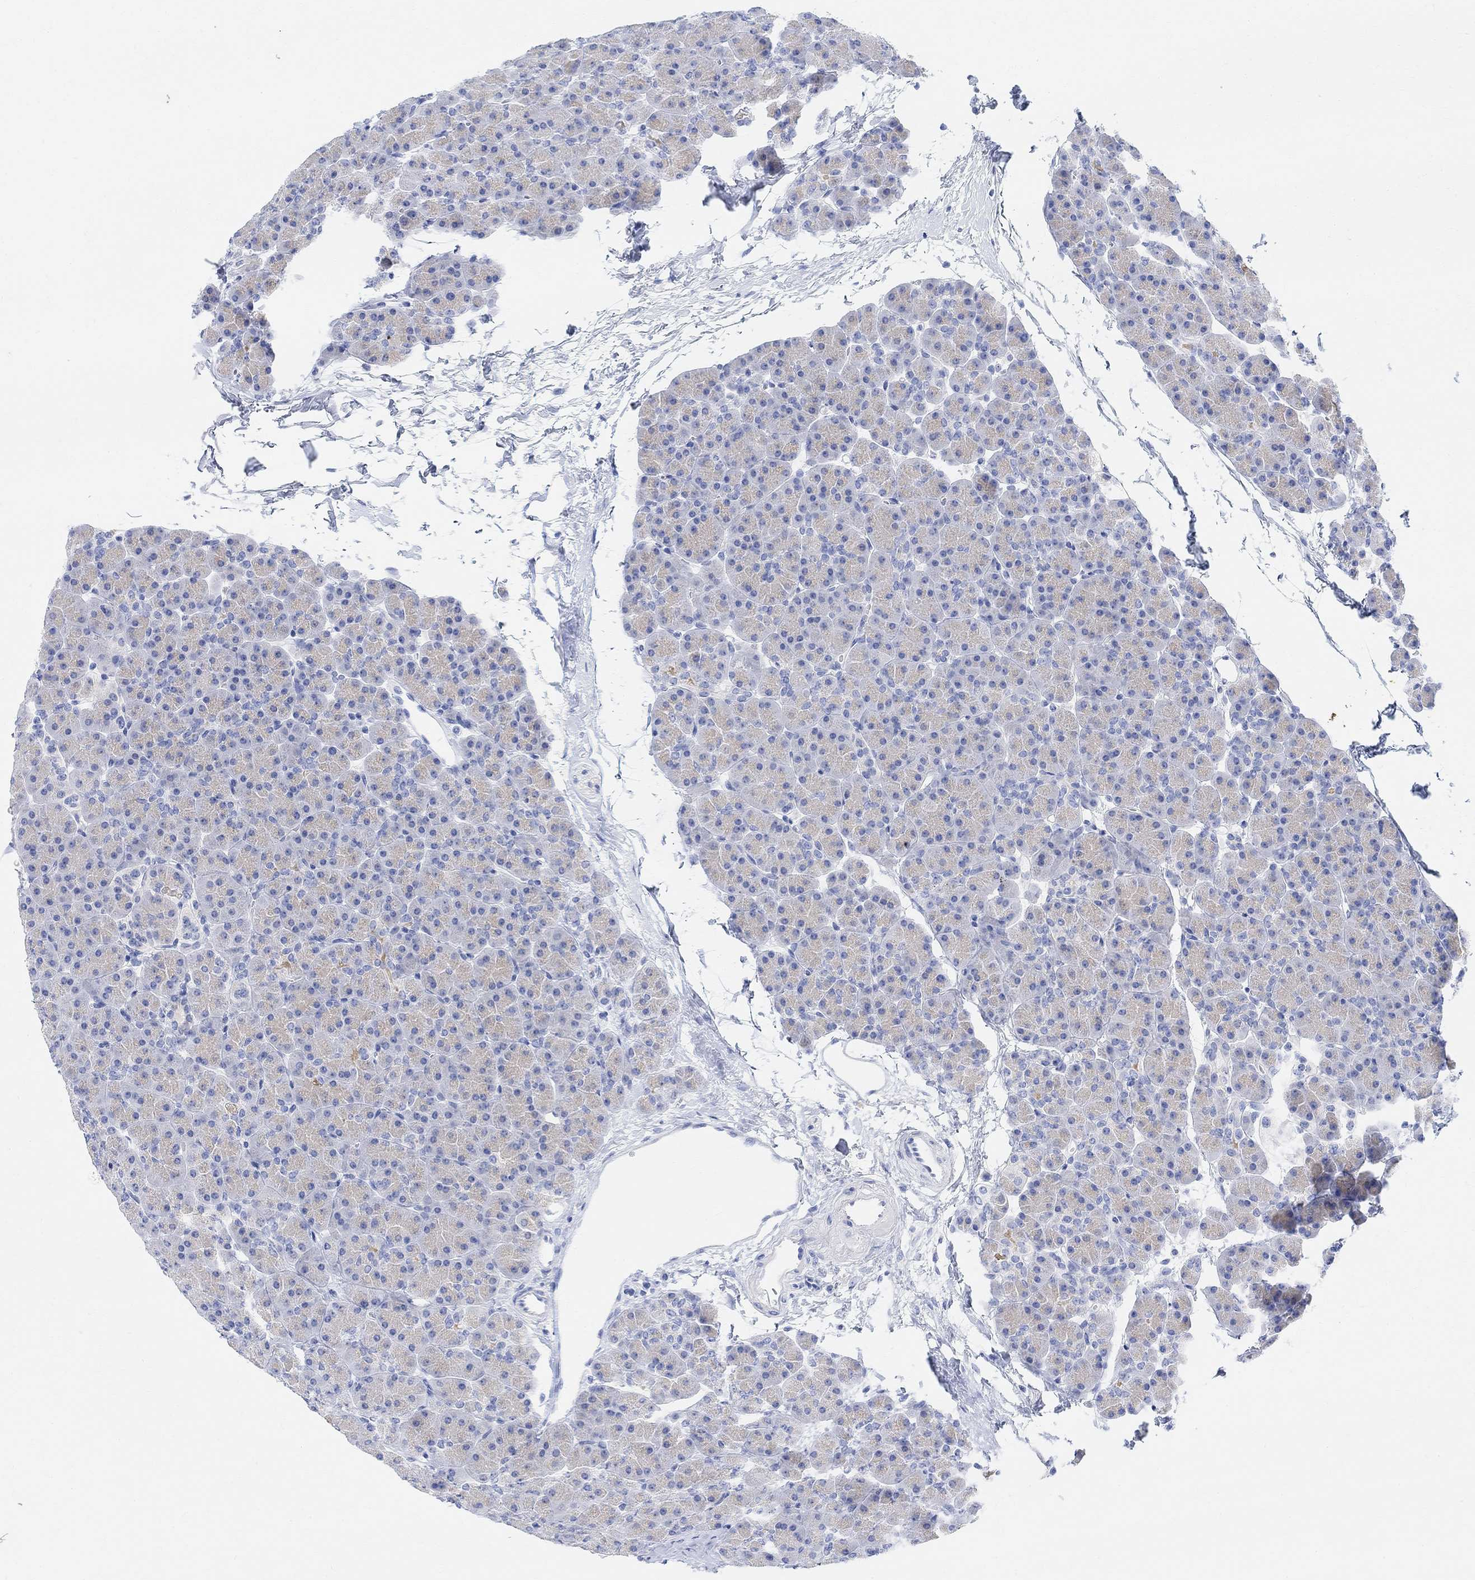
{"staining": {"intensity": "negative", "quantity": "none", "location": "none"}, "tissue": "pancreas", "cell_type": "Exocrine glandular cells", "image_type": "normal", "snomed": [{"axis": "morphology", "description": "Normal tissue, NOS"}, {"axis": "topography", "description": "Pancreas"}], "caption": "A micrograph of pancreas stained for a protein exhibits no brown staining in exocrine glandular cells. The staining is performed using DAB (3,3'-diaminobenzidine) brown chromogen with nuclei counter-stained in using hematoxylin.", "gene": "RETNLB", "patient": {"sex": "female", "age": 44}}